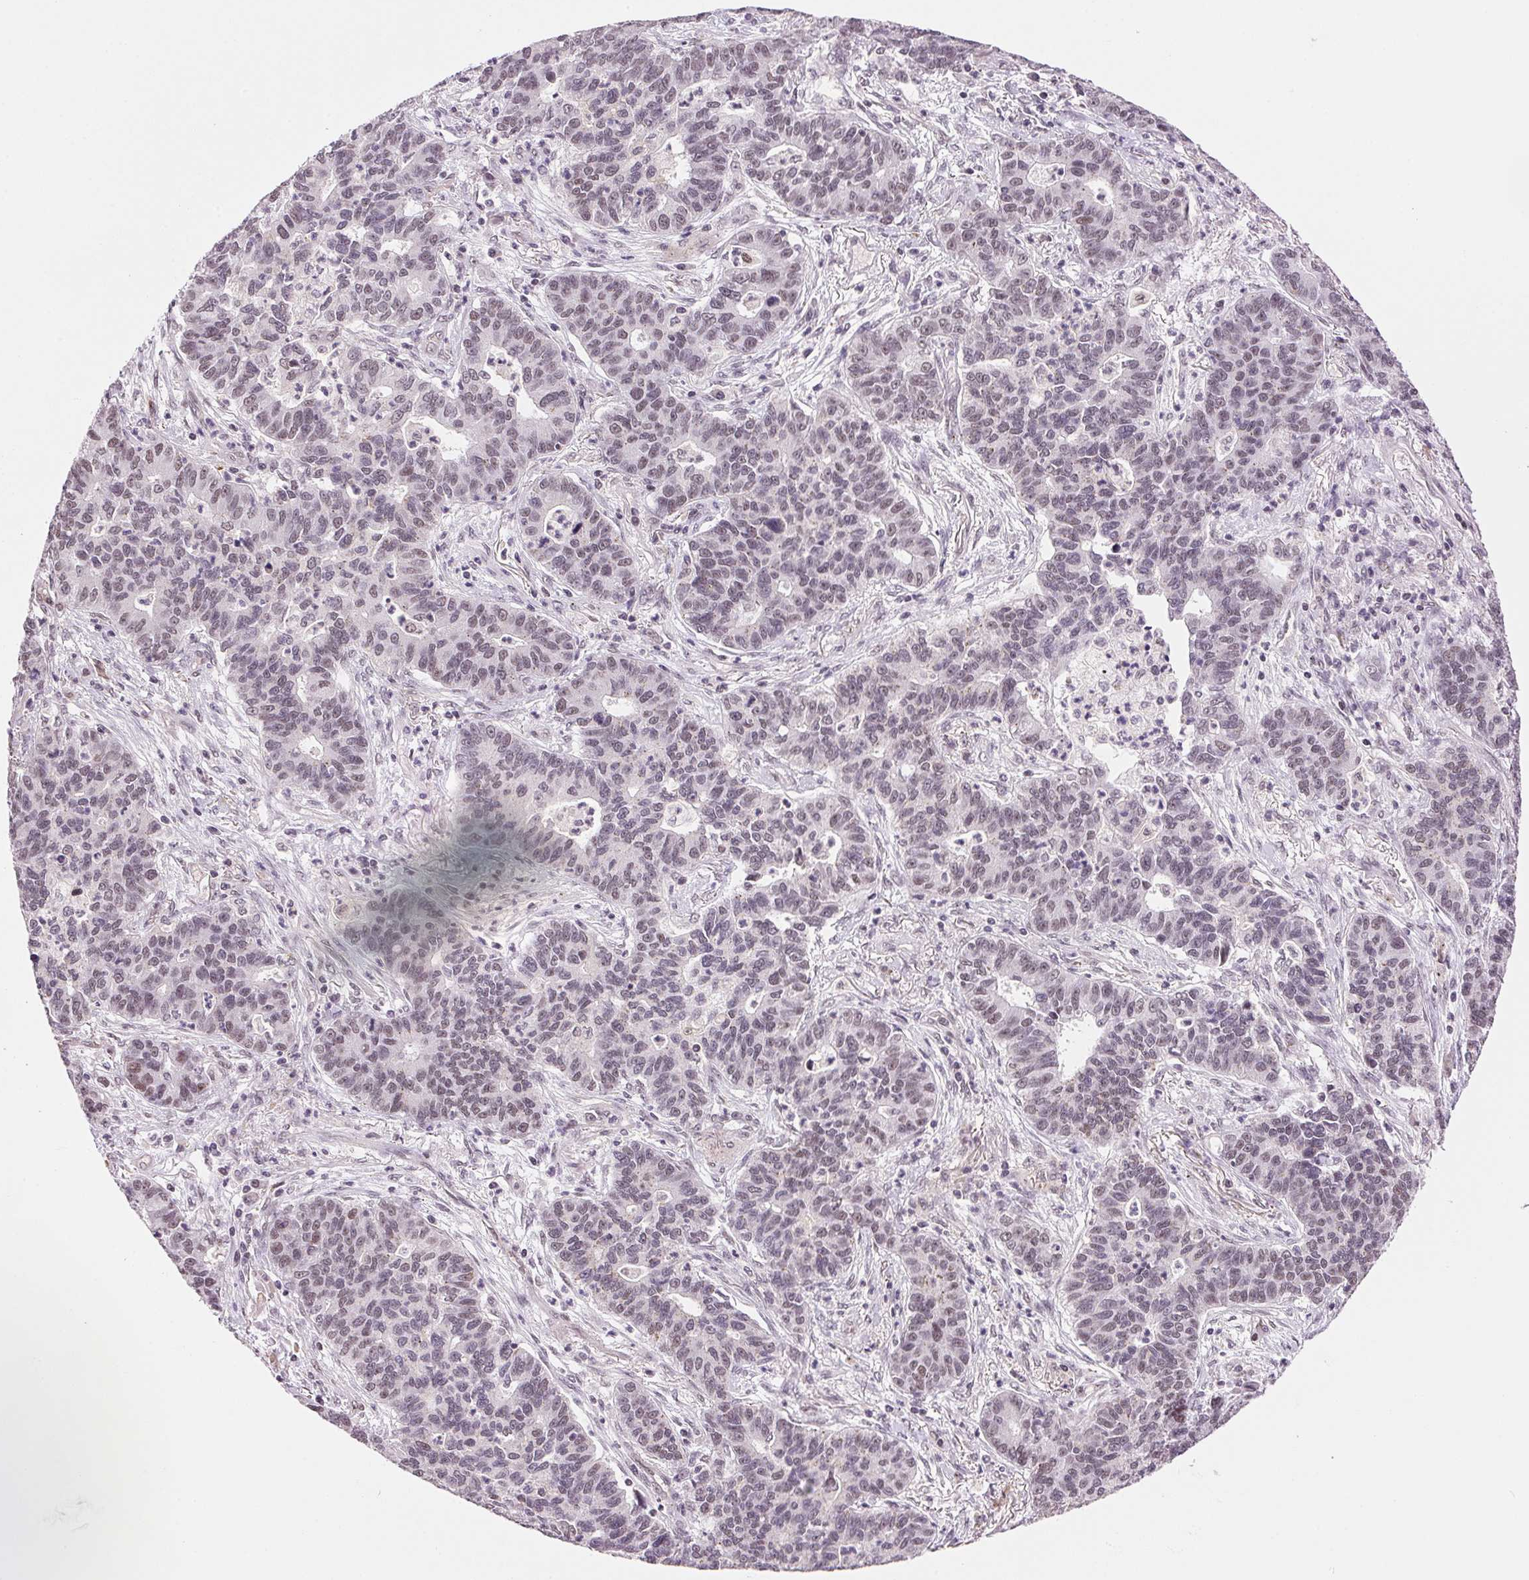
{"staining": {"intensity": "weak", "quantity": "<25%", "location": "nuclear"}, "tissue": "lung cancer", "cell_type": "Tumor cells", "image_type": "cancer", "snomed": [{"axis": "morphology", "description": "Adenocarcinoma, NOS"}, {"axis": "topography", "description": "Lung"}], "caption": "Immunohistochemistry (IHC) of human adenocarcinoma (lung) exhibits no expression in tumor cells.", "gene": "HNRNPDL", "patient": {"sex": "female", "age": 57}}